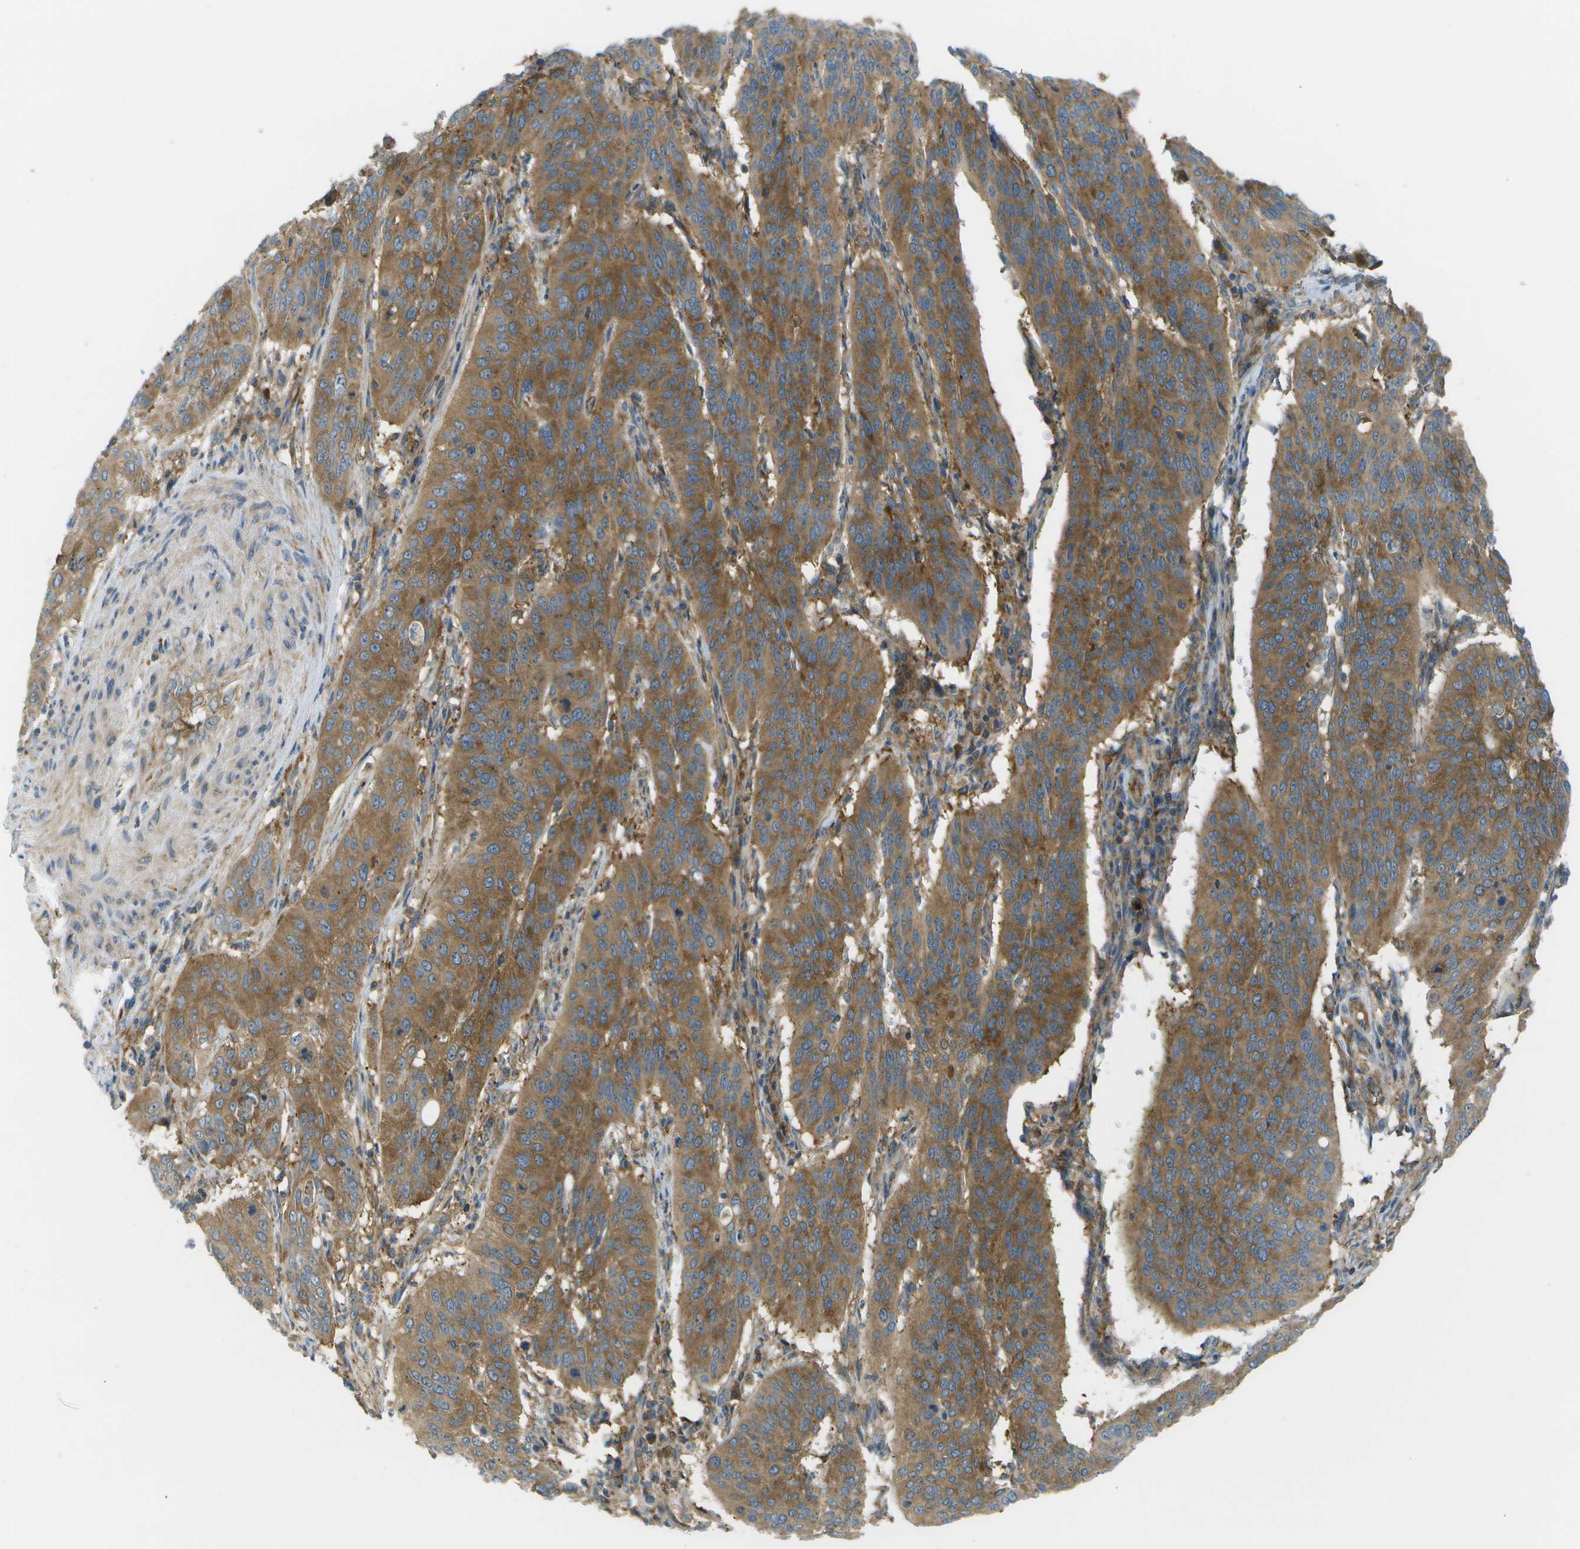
{"staining": {"intensity": "moderate", "quantity": ">75%", "location": "cytoplasmic/membranous"}, "tissue": "cervical cancer", "cell_type": "Tumor cells", "image_type": "cancer", "snomed": [{"axis": "morphology", "description": "Normal tissue, NOS"}, {"axis": "morphology", "description": "Squamous cell carcinoma, NOS"}, {"axis": "topography", "description": "Cervix"}], "caption": "IHC photomicrograph of human cervical cancer (squamous cell carcinoma) stained for a protein (brown), which exhibits medium levels of moderate cytoplasmic/membranous positivity in about >75% of tumor cells.", "gene": "WNK2", "patient": {"sex": "female", "age": 39}}